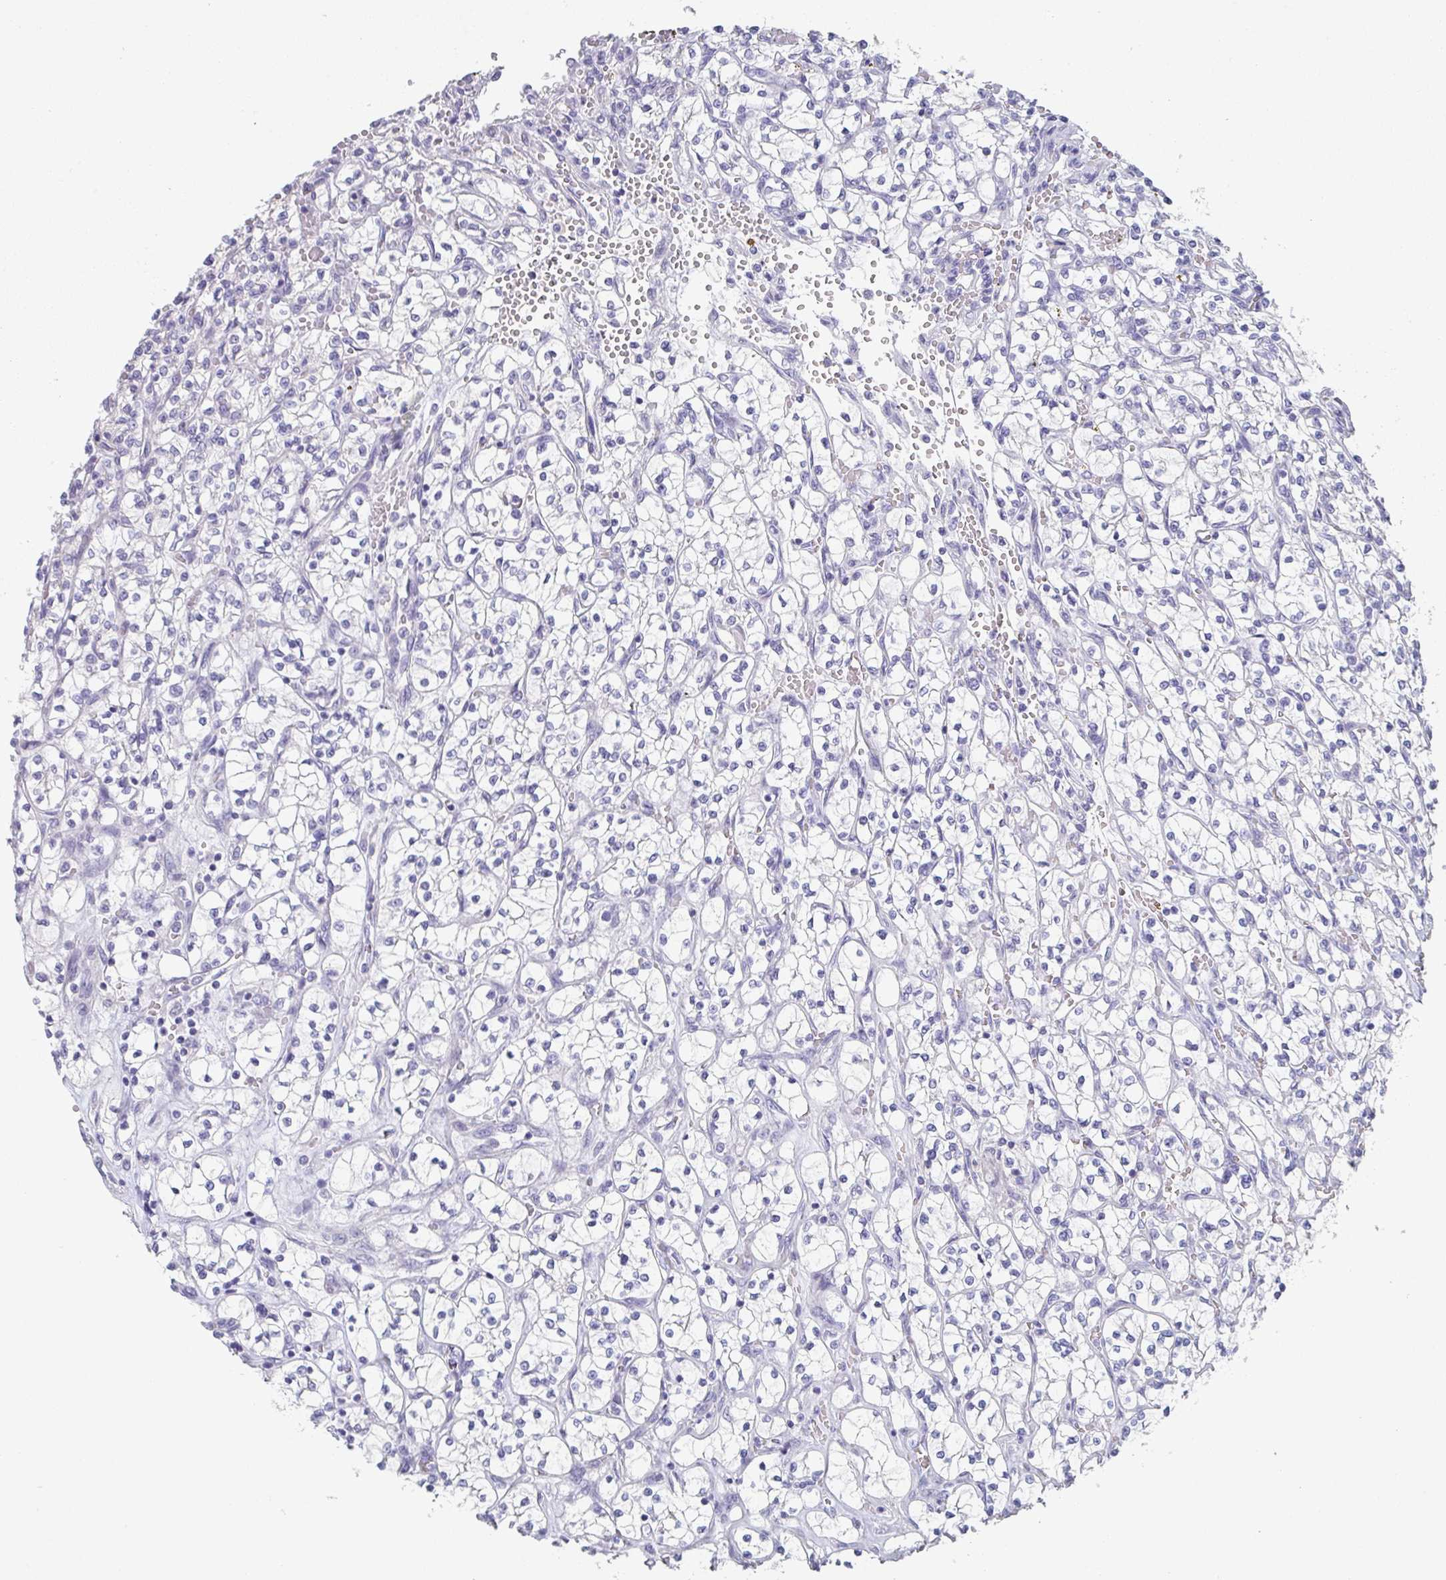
{"staining": {"intensity": "negative", "quantity": "none", "location": "none"}, "tissue": "renal cancer", "cell_type": "Tumor cells", "image_type": "cancer", "snomed": [{"axis": "morphology", "description": "Adenocarcinoma, NOS"}, {"axis": "topography", "description": "Kidney"}], "caption": "Immunohistochemistry (IHC) of human adenocarcinoma (renal) displays no positivity in tumor cells.", "gene": "NOXRED1", "patient": {"sex": "female", "age": 64}}